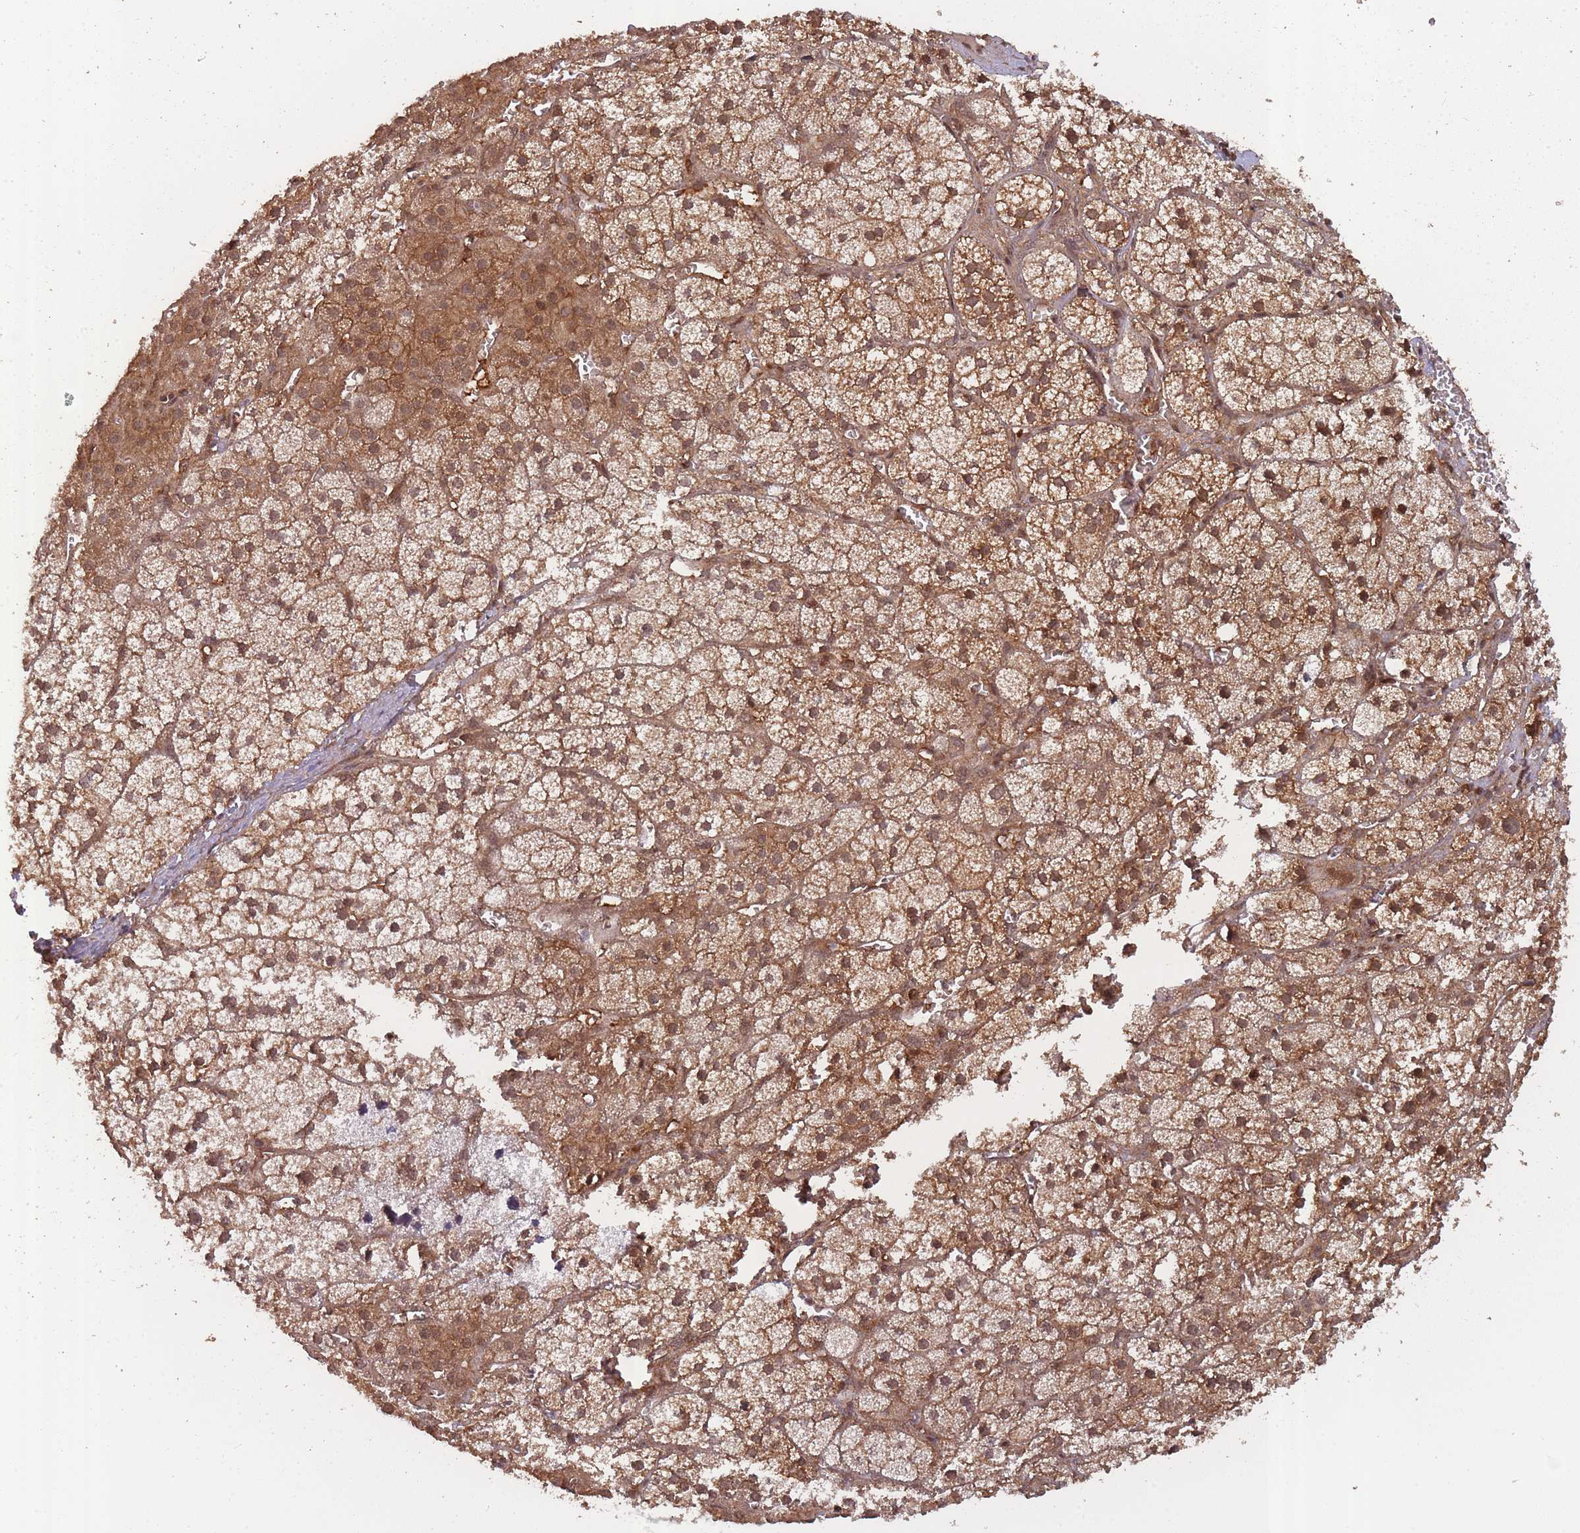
{"staining": {"intensity": "strong", "quantity": ">75%", "location": "cytoplasmic/membranous,nuclear"}, "tissue": "adrenal gland", "cell_type": "Glandular cells", "image_type": "normal", "snomed": [{"axis": "morphology", "description": "Normal tissue, NOS"}, {"axis": "topography", "description": "Adrenal gland"}], "caption": "This histopathology image exhibits benign adrenal gland stained with immunohistochemistry to label a protein in brown. The cytoplasmic/membranous,nuclear of glandular cells show strong positivity for the protein. Nuclei are counter-stained blue.", "gene": "PPP6R3", "patient": {"sex": "female", "age": 52}}